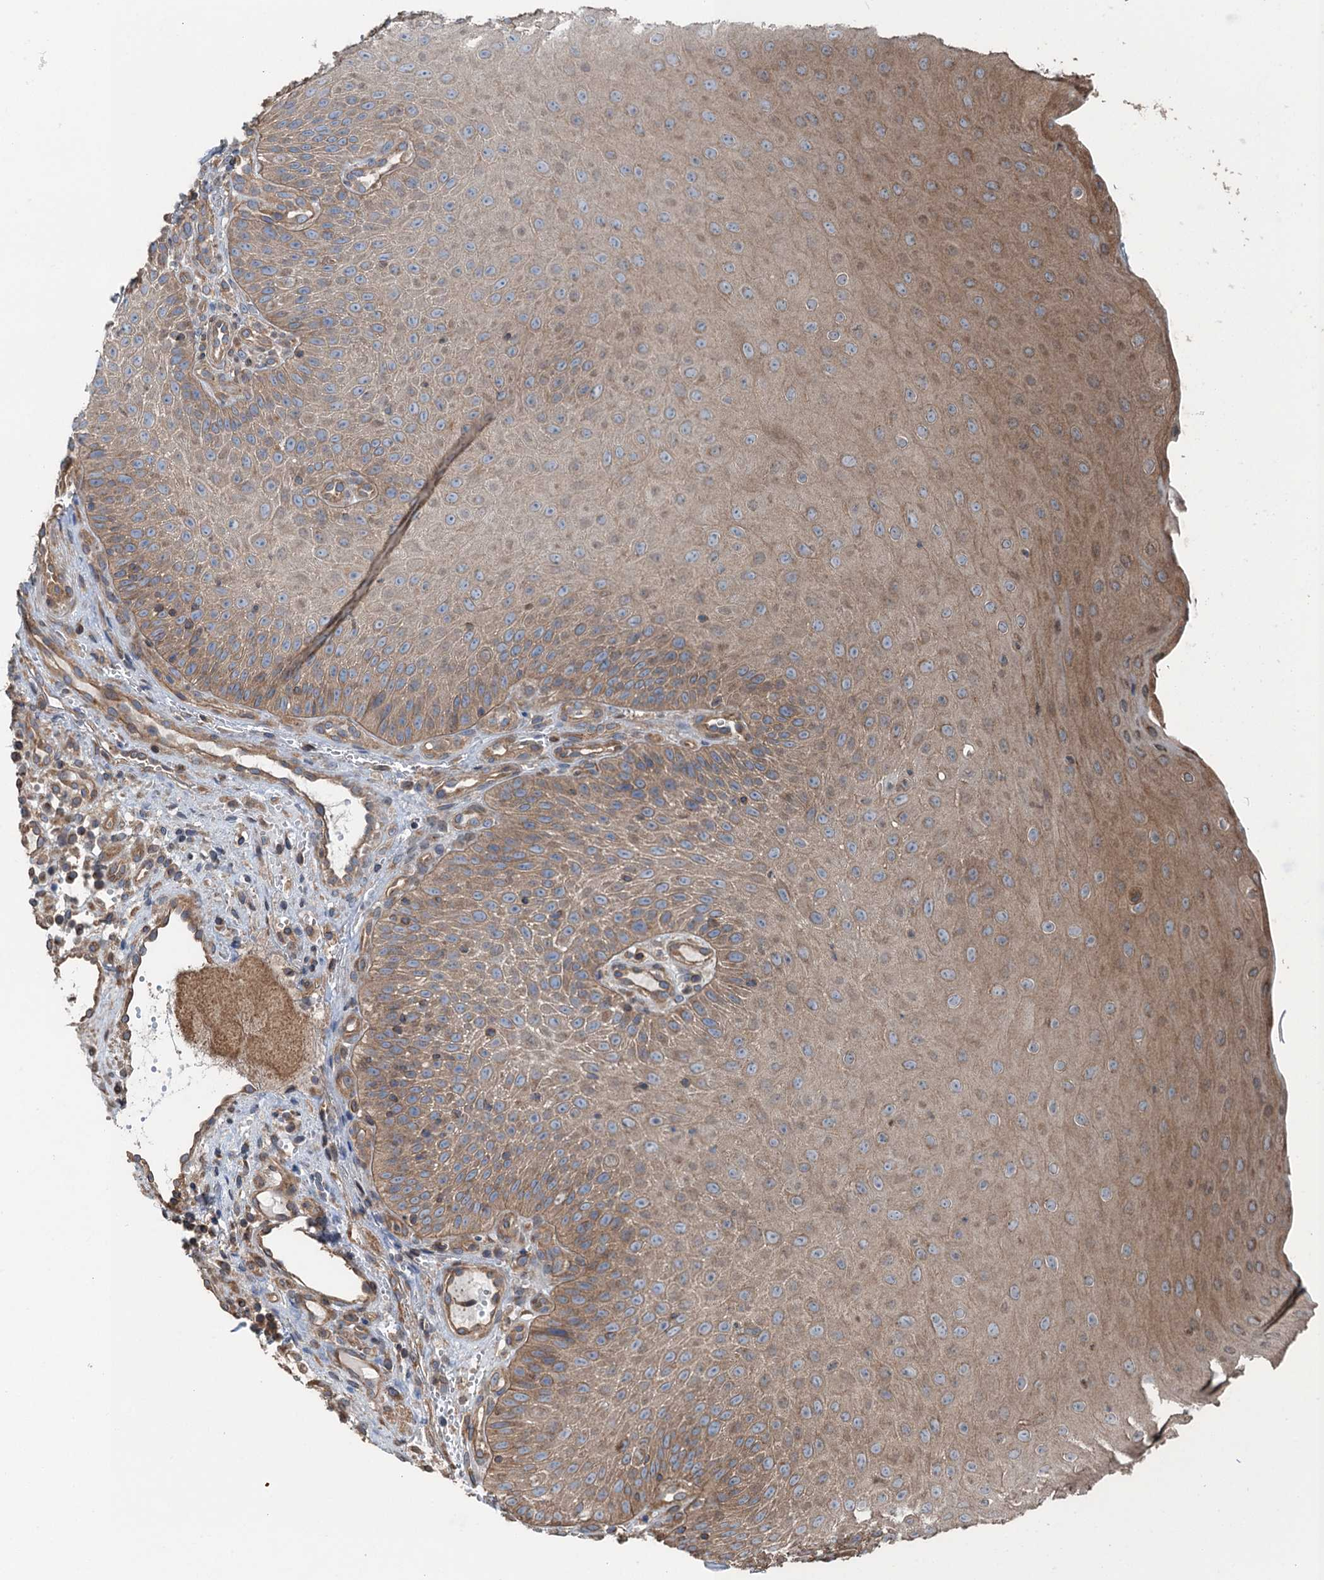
{"staining": {"intensity": "moderate", "quantity": ">75%", "location": "cytoplasmic/membranous"}, "tissue": "oral mucosa", "cell_type": "Squamous epithelial cells", "image_type": "normal", "snomed": [{"axis": "morphology", "description": "Normal tissue, NOS"}, {"axis": "topography", "description": "Oral tissue"}], "caption": "An immunohistochemistry photomicrograph of benign tissue is shown. Protein staining in brown highlights moderate cytoplasmic/membranous positivity in oral mucosa within squamous epithelial cells.", "gene": "TRAPPC8", "patient": {"sex": "female", "age": 13}}